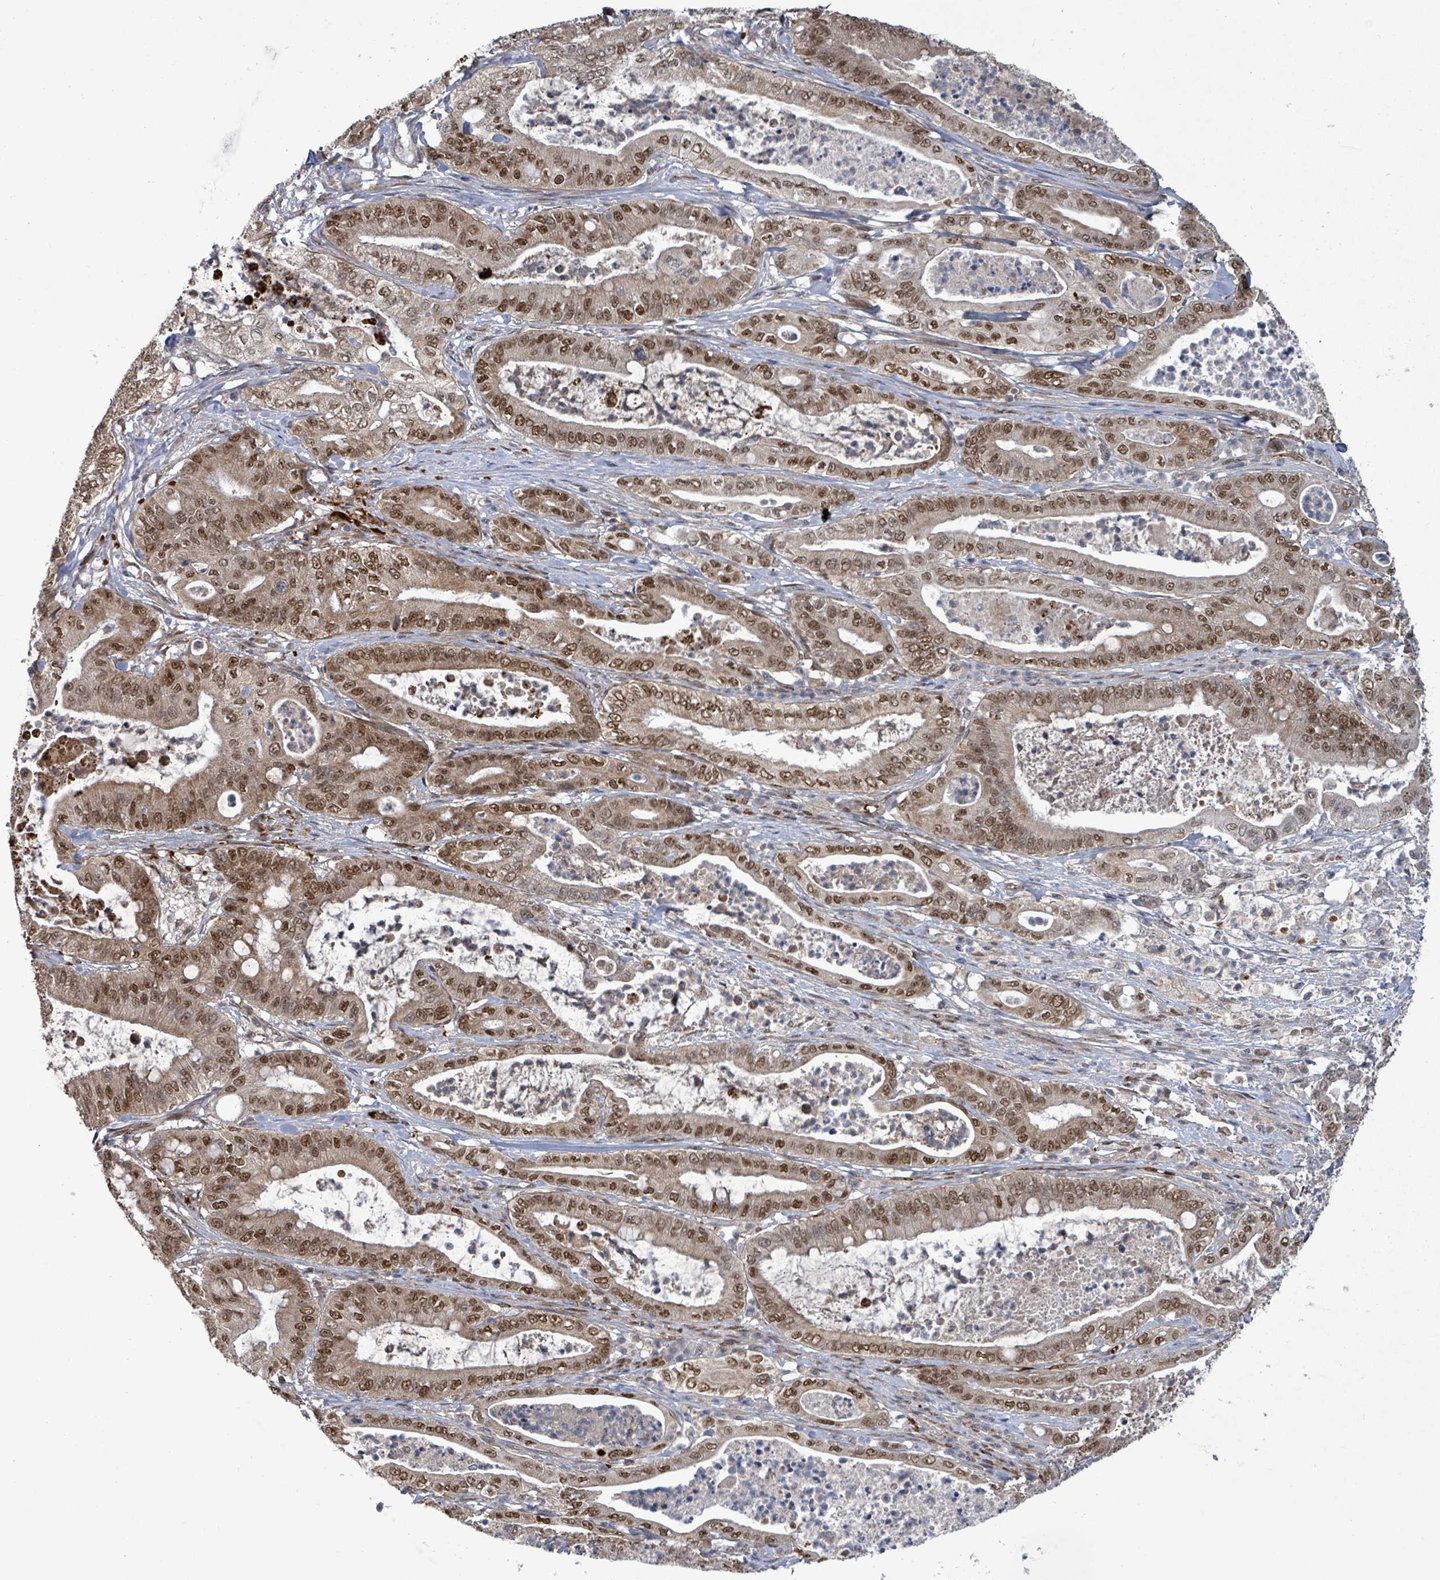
{"staining": {"intensity": "moderate", "quantity": ">75%", "location": "nuclear"}, "tissue": "pancreatic cancer", "cell_type": "Tumor cells", "image_type": "cancer", "snomed": [{"axis": "morphology", "description": "Adenocarcinoma, NOS"}, {"axis": "topography", "description": "Pancreas"}], "caption": "The immunohistochemical stain shows moderate nuclear positivity in tumor cells of pancreatic cancer (adenocarcinoma) tissue.", "gene": "PATZ1", "patient": {"sex": "male", "age": 71}}